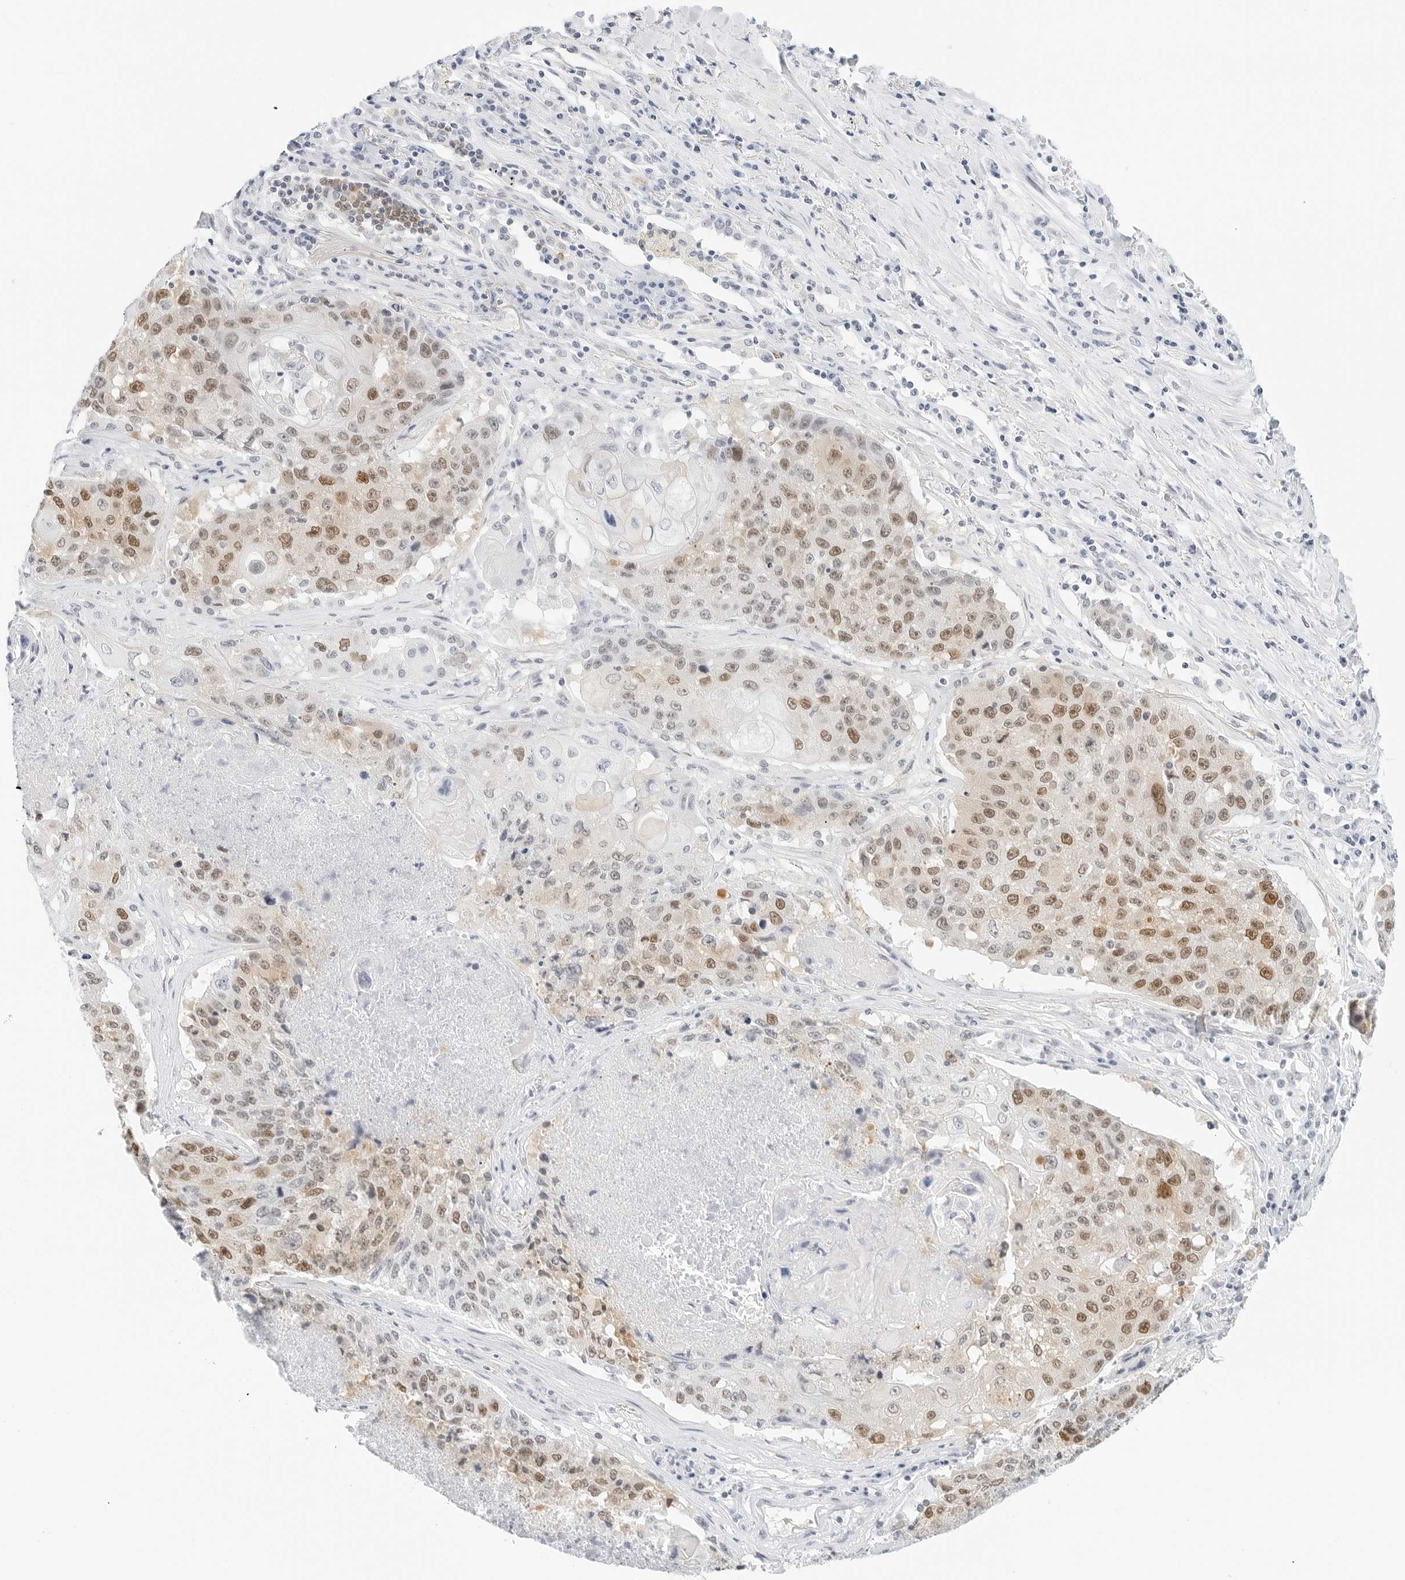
{"staining": {"intensity": "moderate", "quantity": "25%-75%", "location": "nuclear"}, "tissue": "lung cancer", "cell_type": "Tumor cells", "image_type": "cancer", "snomed": [{"axis": "morphology", "description": "Squamous cell carcinoma, NOS"}, {"axis": "topography", "description": "Lung"}], "caption": "Immunohistochemical staining of lung cancer (squamous cell carcinoma) shows medium levels of moderate nuclear staining in approximately 25%-75% of tumor cells.", "gene": "CD22", "patient": {"sex": "male", "age": 61}}